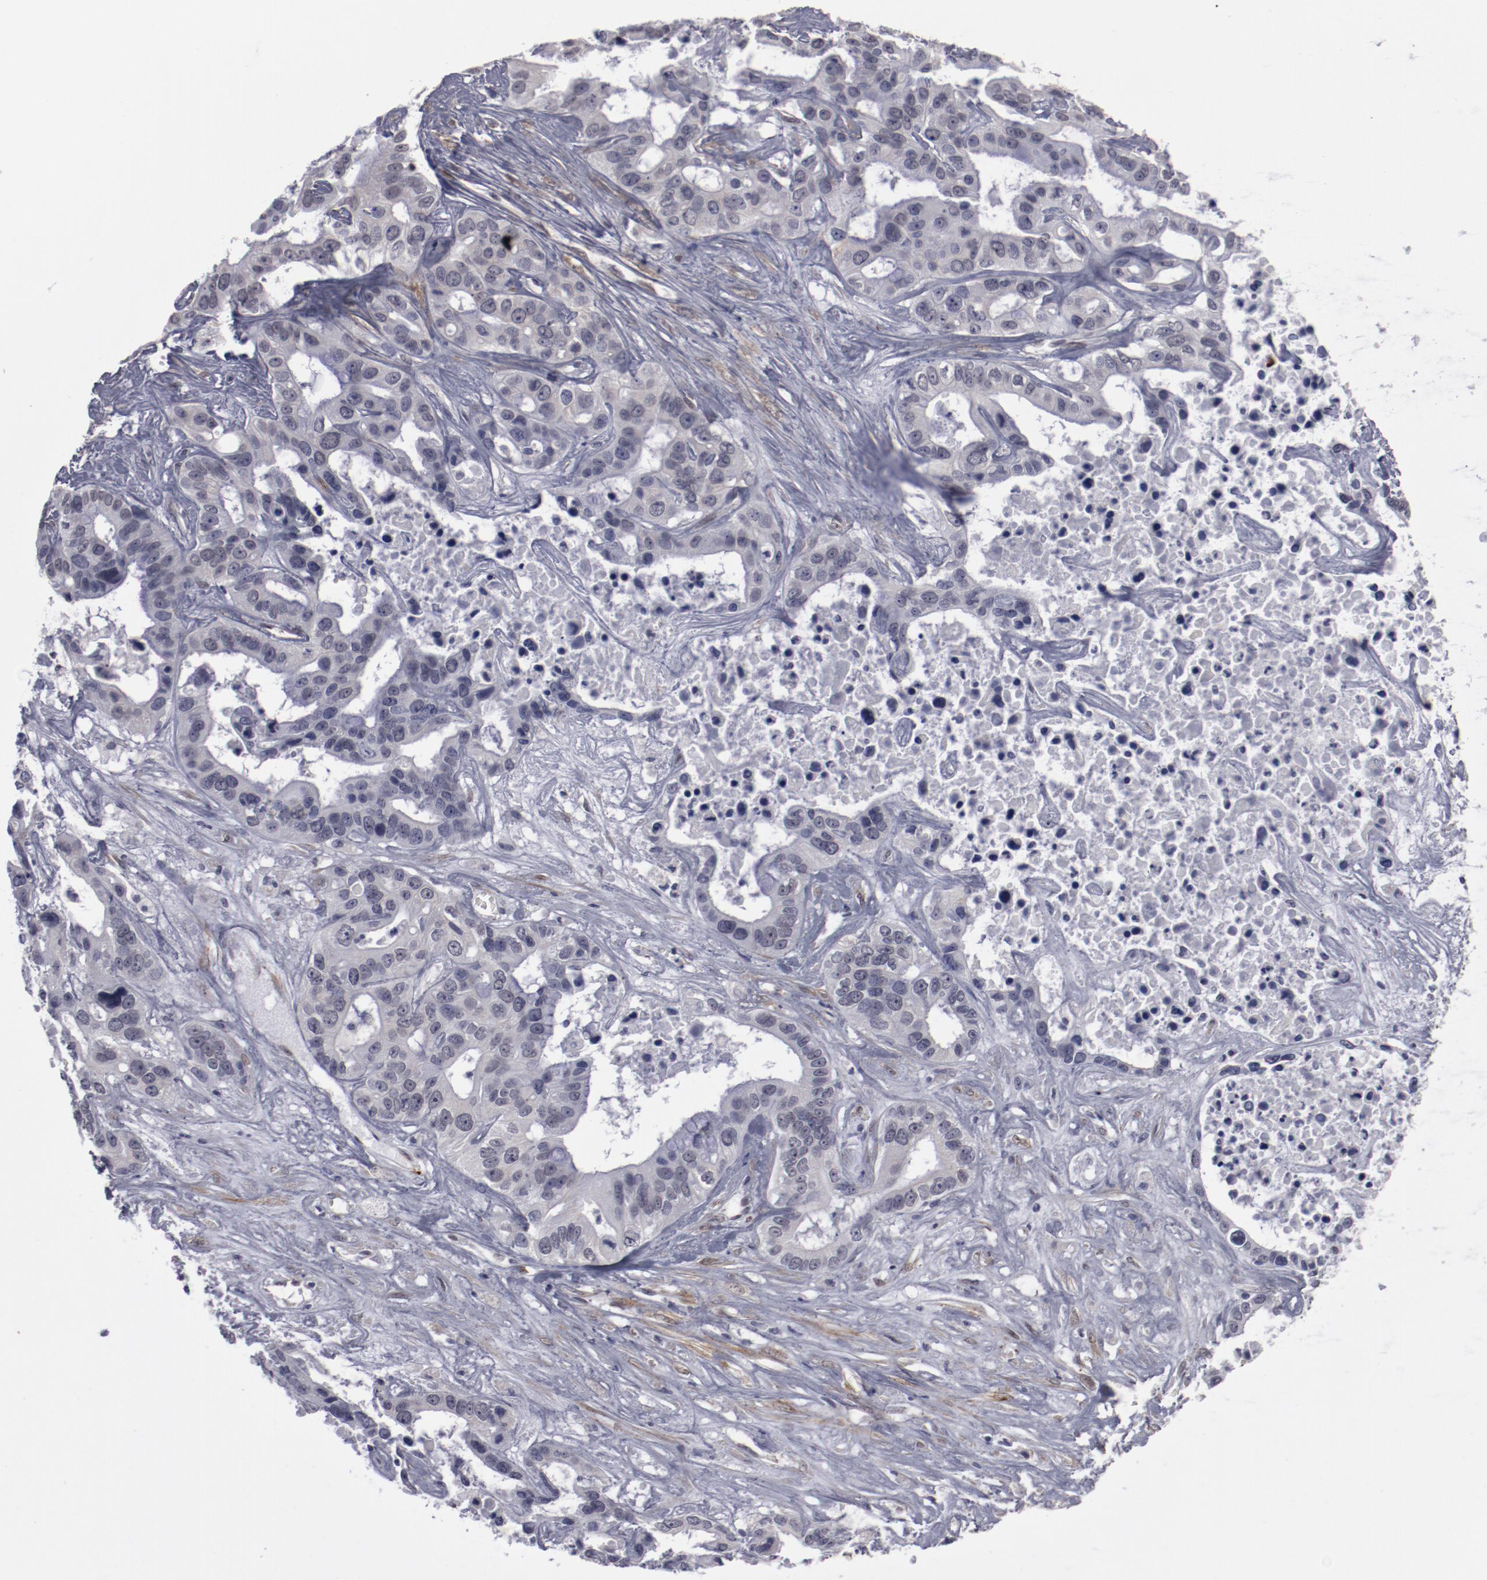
{"staining": {"intensity": "negative", "quantity": "none", "location": "none"}, "tissue": "liver cancer", "cell_type": "Tumor cells", "image_type": "cancer", "snomed": [{"axis": "morphology", "description": "Cholangiocarcinoma"}, {"axis": "topography", "description": "Liver"}], "caption": "Liver cholangiocarcinoma was stained to show a protein in brown. There is no significant staining in tumor cells.", "gene": "LEF1", "patient": {"sex": "female", "age": 65}}